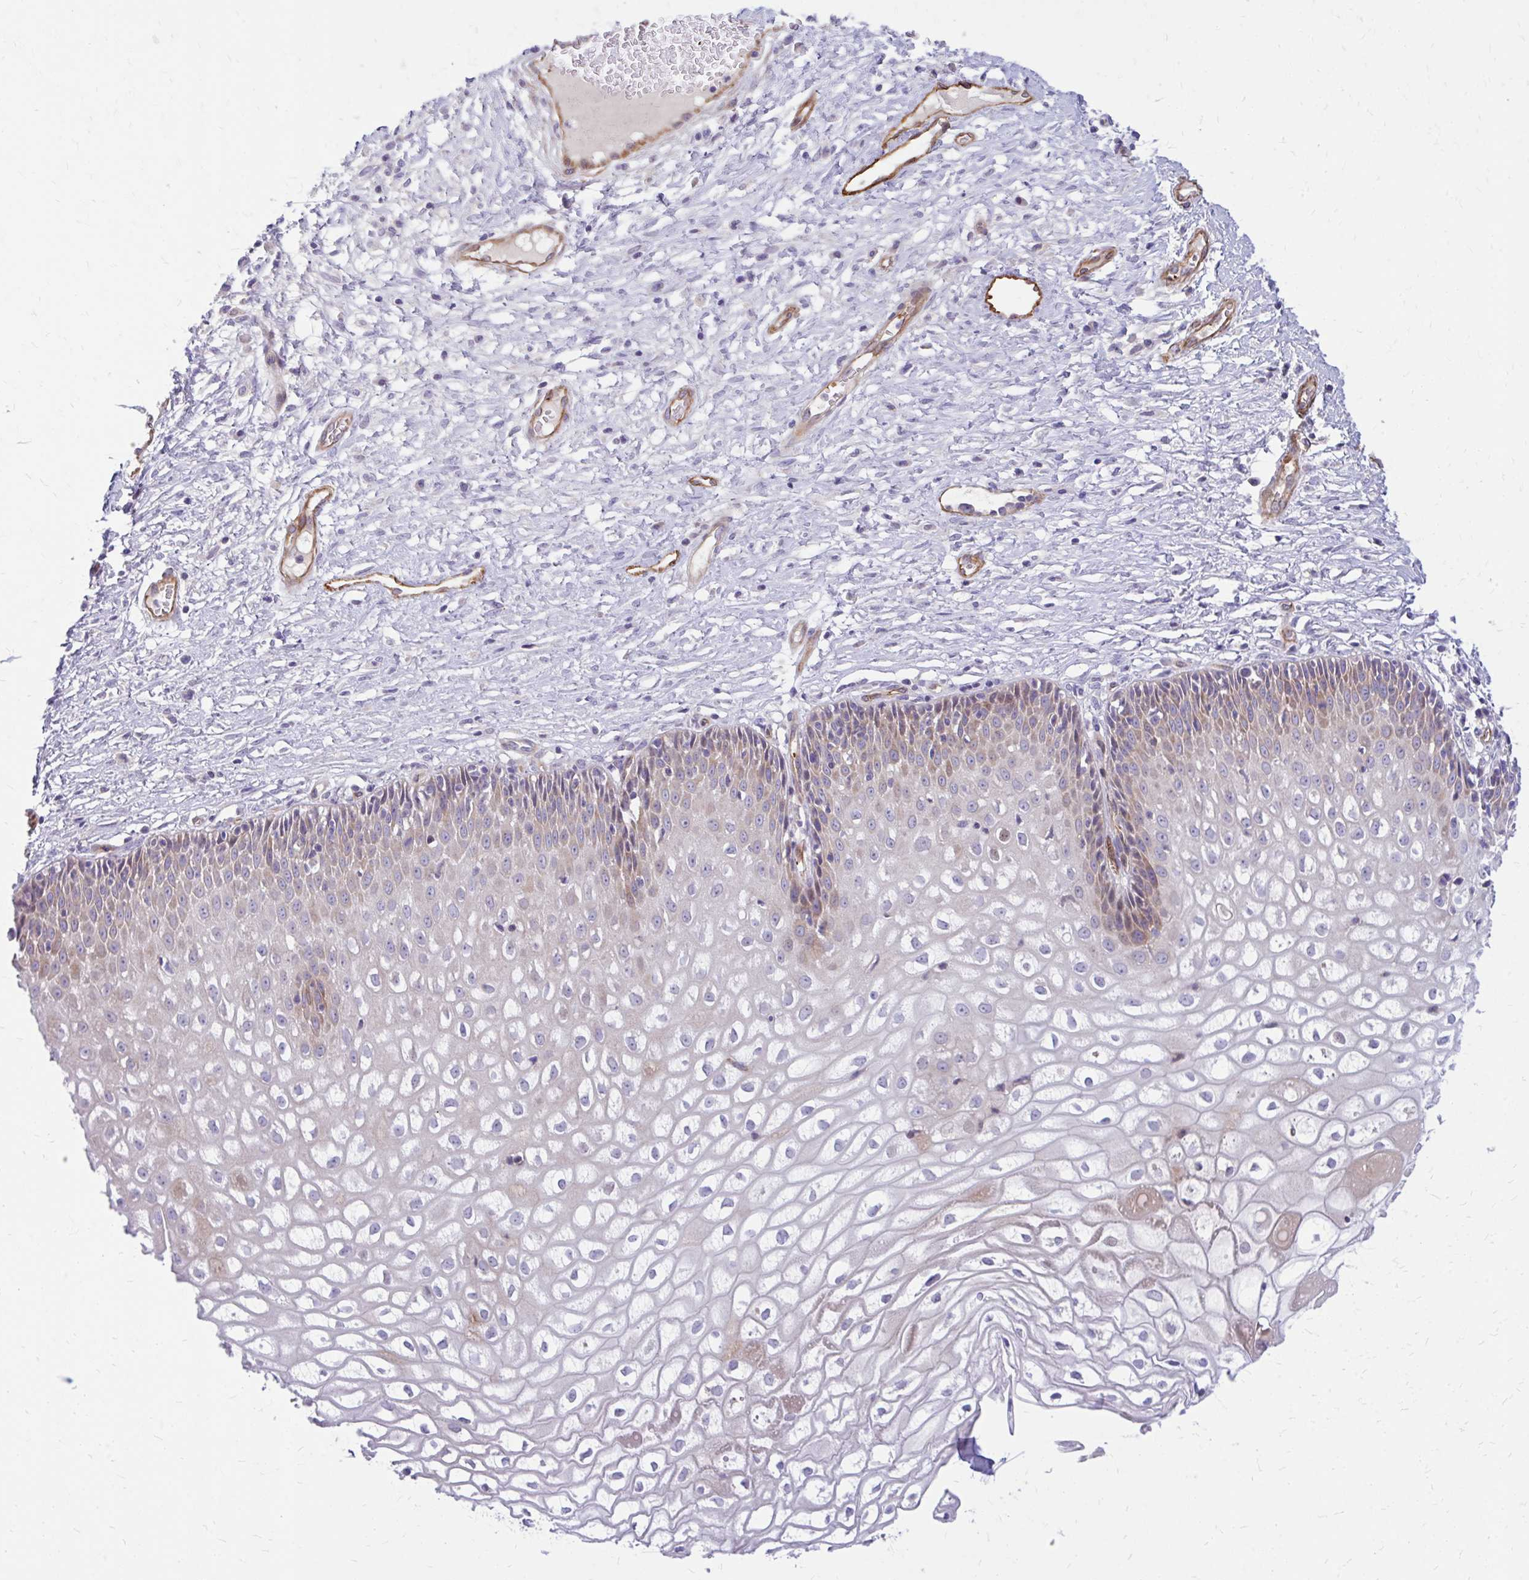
{"staining": {"intensity": "weak", "quantity": "<25%", "location": "cytoplasmic/membranous"}, "tissue": "cervix", "cell_type": "Glandular cells", "image_type": "normal", "snomed": [{"axis": "morphology", "description": "Normal tissue, NOS"}, {"axis": "topography", "description": "Cervix"}], "caption": "An image of cervix stained for a protein reveals no brown staining in glandular cells. (DAB (3,3'-diaminobenzidine) IHC visualized using brightfield microscopy, high magnification).", "gene": "ESPNL", "patient": {"sex": "female", "age": 36}}